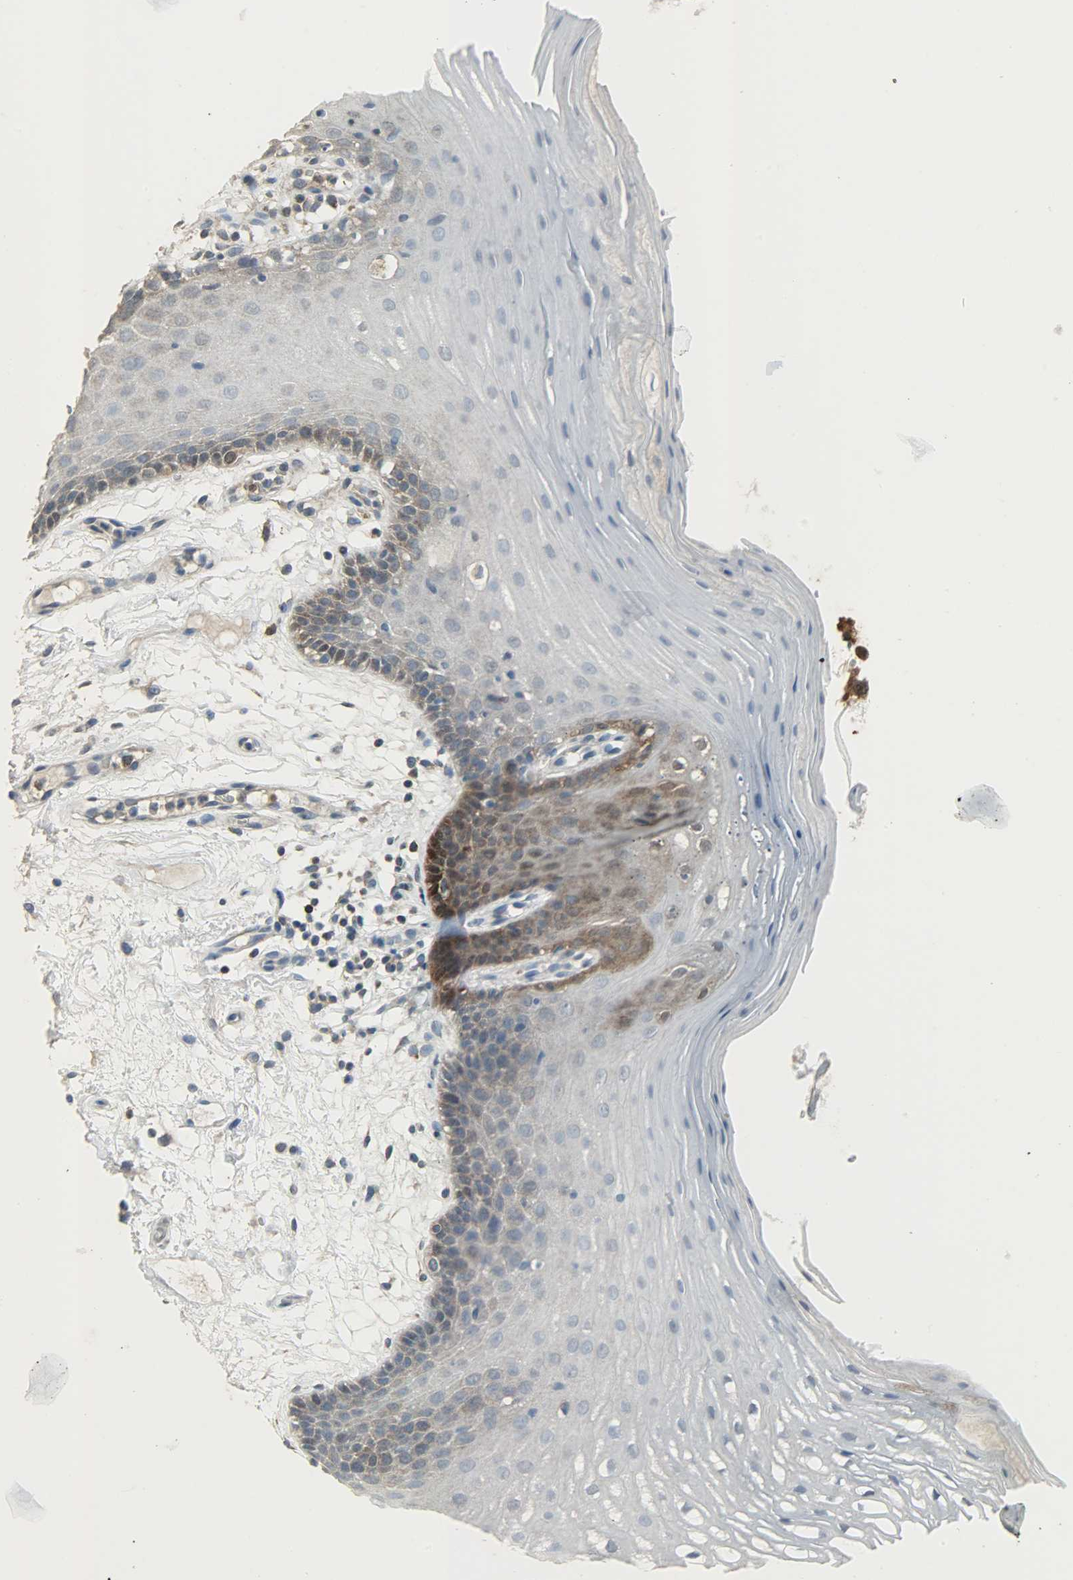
{"staining": {"intensity": "moderate", "quantity": "25%-75%", "location": "cytoplasmic/membranous"}, "tissue": "oral mucosa", "cell_type": "Squamous epithelial cells", "image_type": "normal", "snomed": [{"axis": "morphology", "description": "Normal tissue, NOS"}, {"axis": "morphology", "description": "Squamous cell carcinoma, NOS"}, {"axis": "topography", "description": "Skeletal muscle"}, {"axis": "topography", "description": "Oral tissue"}, {"axis": "topography", "description": "Head-Neck"}], "caption": "Oral mucosa stained for a protein (brown) displays moderate cytoplasmic/membranous positive staining in about 25%-75% of squamous epithelial cells.", "gene": "LDHB", "patient": {"sex": "male", "age": 71}}